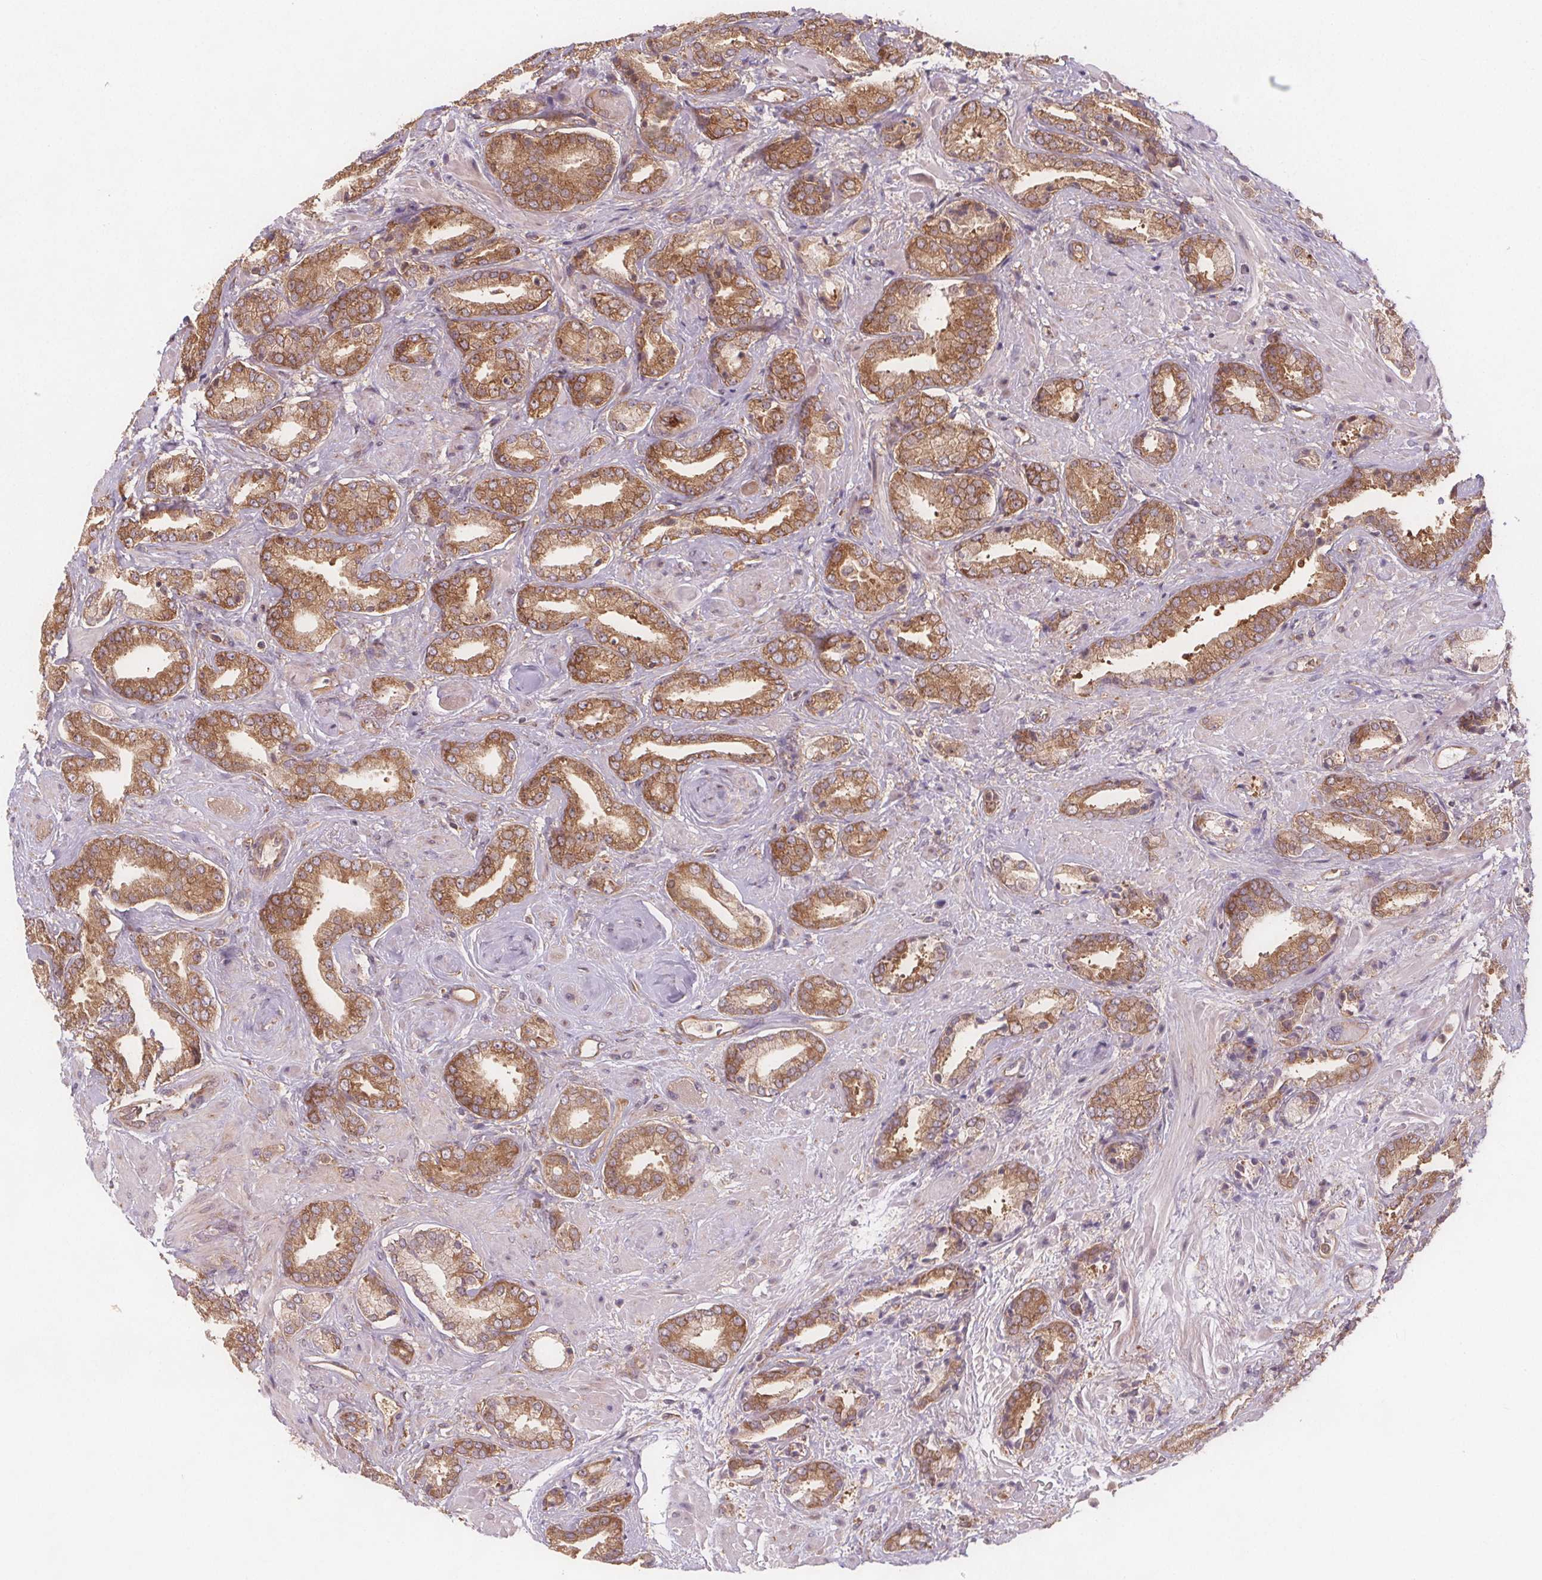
{"staining": {"intensity": "moderate", "quantity": ">75%", "location": "cytoplasmic/membranous"}, "tissue": "prostate cancer", "cell_type": "Tumor cells", "image_type": "cancer", "snomed": [{"axis": "morphology", "description": "Adenocarcinoma, High grade"}, {"axis": "topography", "description": "Prostate"}], "caption": "The image shows immunohistochemical staining of prostate cancer. There is moderate cytoplasmic/membranous staining is present in approximately >75% of tumor cells.", "gene": "EIF3D", "patient": {"sex": "male", "age": 56}}